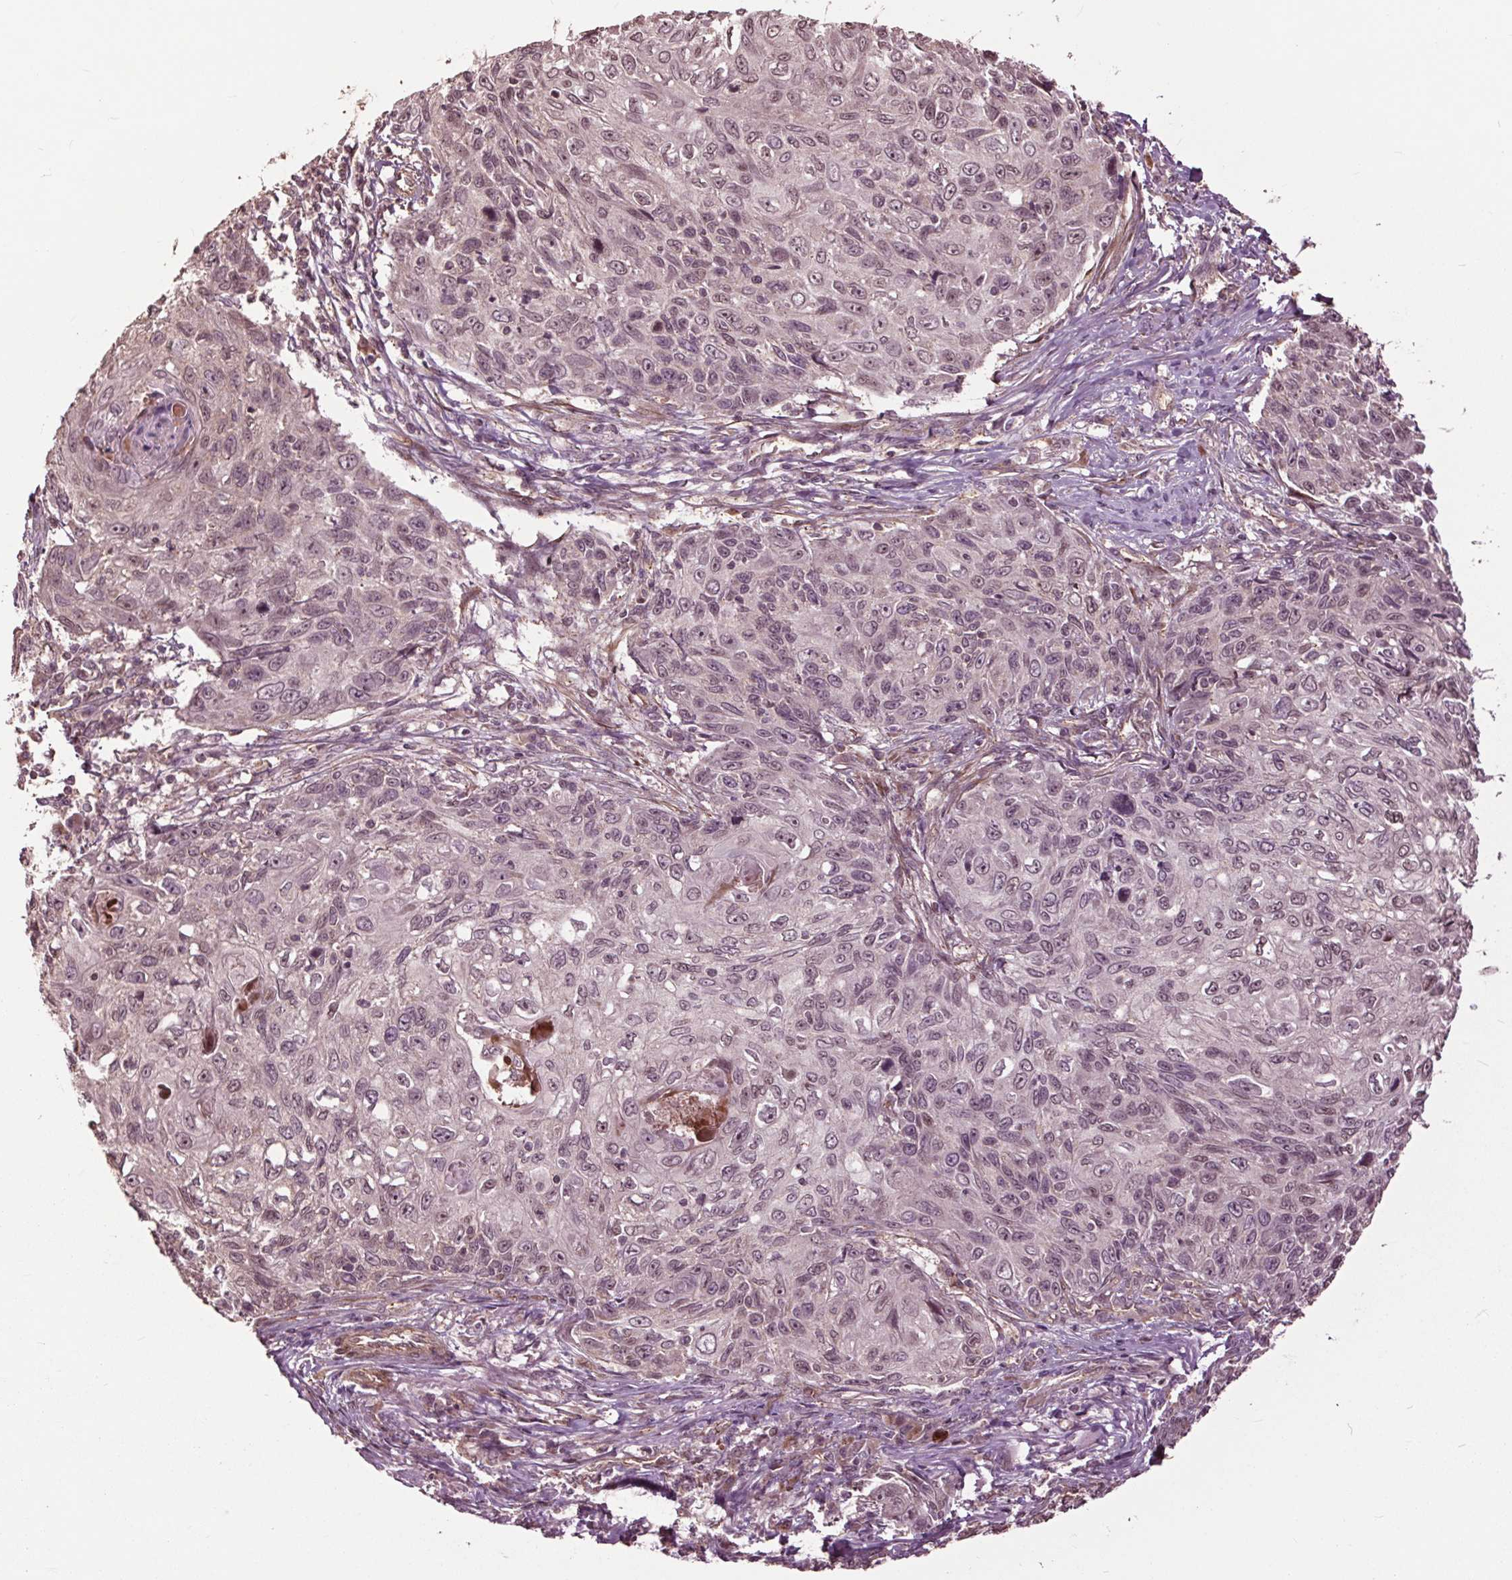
{"staining": {"intensity": "weak", "quantity": "25%-75%", "location": "nuclear"}, "tissue": "skin cancer", "cell_type": "Tumor cells", "image_type": "cancer", "snomed": [{"axis": "morphology", "description": "Squamous cell carcinoma, NOS"}, {"axis": "topography", "description": "Skin"}], "caption": "High-magnification brightfield microscopy of skin cancer (squamous cell carcinoma) stained with DAB (brown) and counterstained with hematoxylin (blue). tumor cells exhibit weak nuclear positivity is seen in approximately25%-75% of cells.", "gene": "CEP95", "patient": {"sex": "male", "age": 92}}